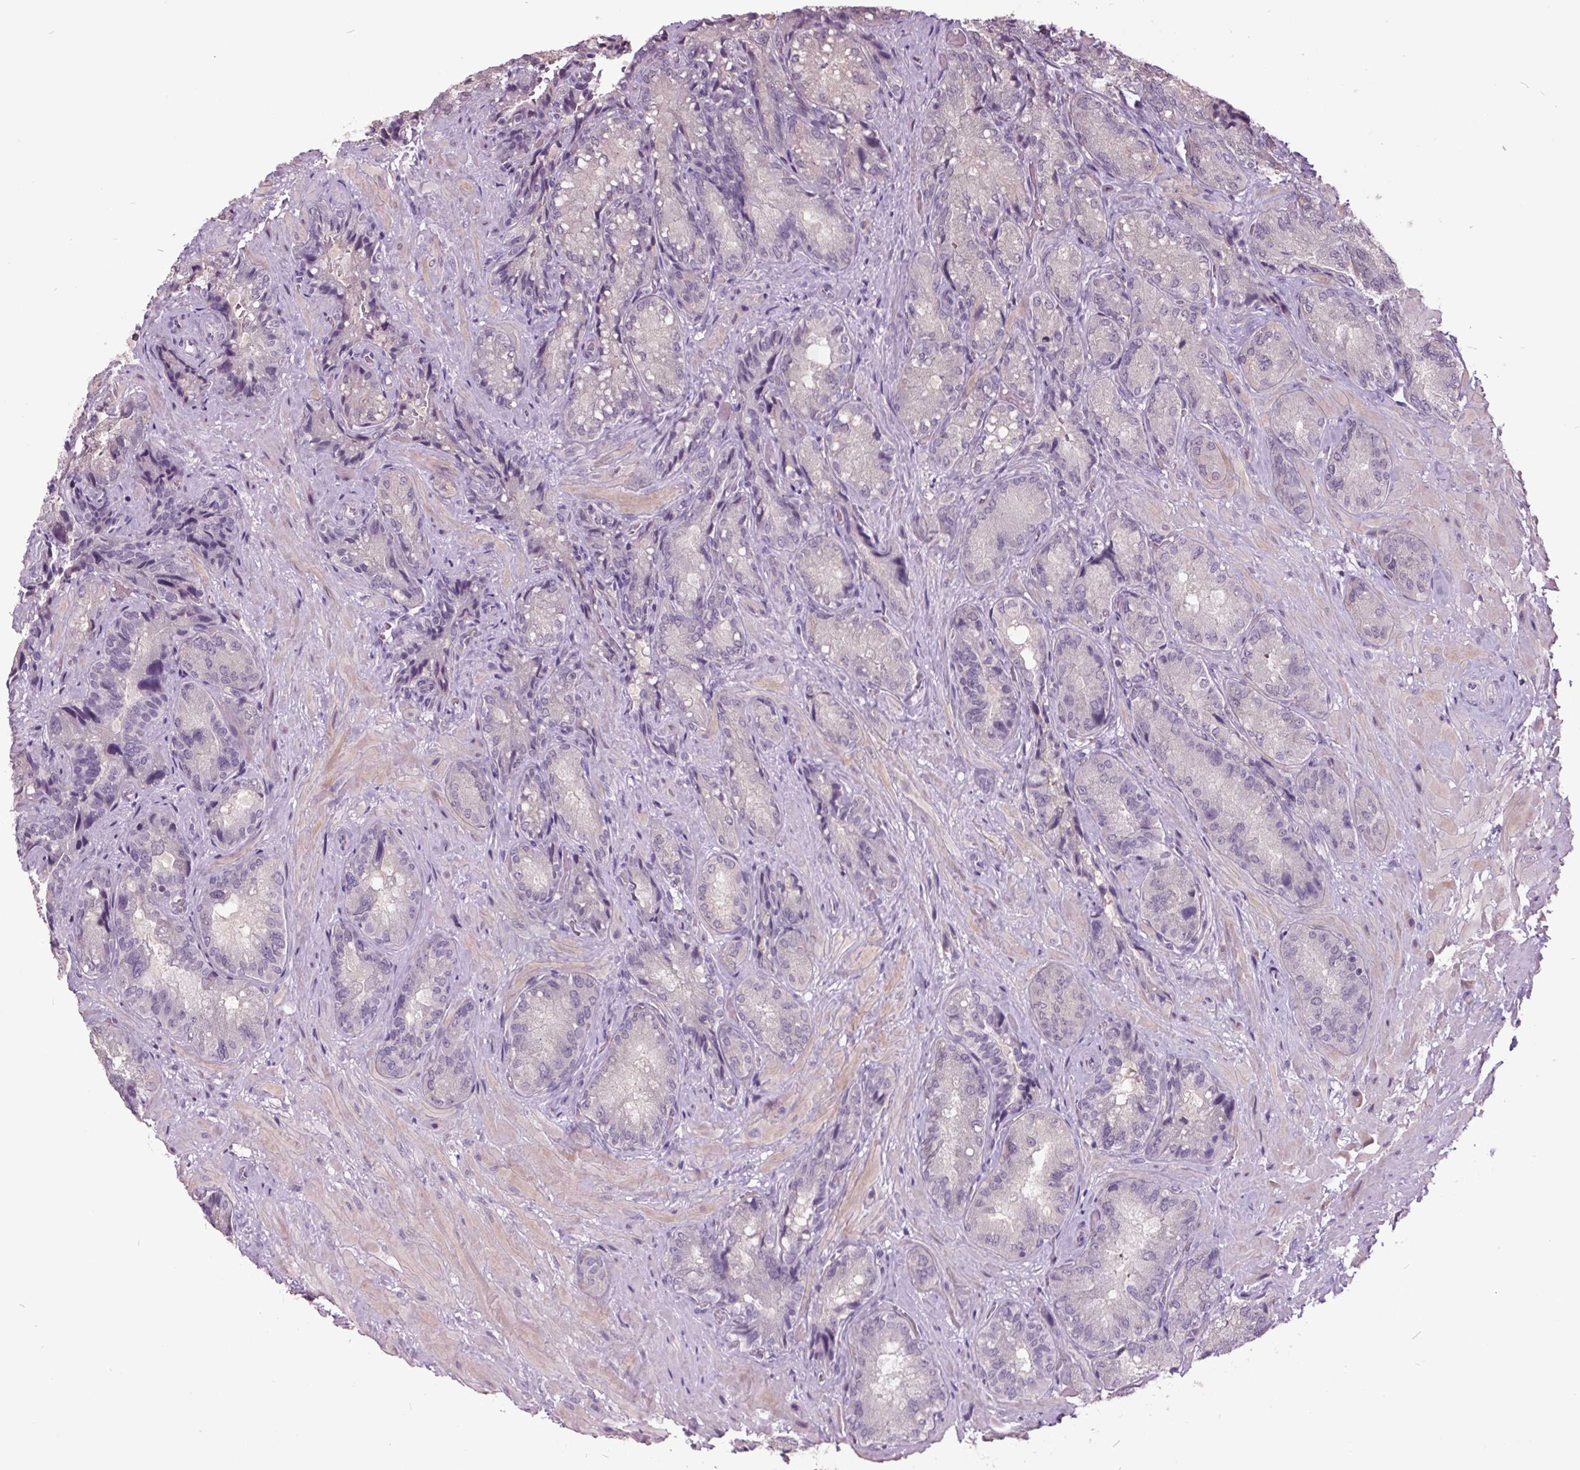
{"staining": {"intensity": "negative", "quantity": "none", "location": "none"}, "tissue": "seminal vesicle", "cell_type": "Glandular cells", "image_type": "normal", "snomed": [{"axis": "morphology", "description": "Normal tissue, NOS"}, {"axis": "topography", "description": "Seminal veicle"}], "caption": "An immunohistochemistry image of unremarkable seminal vesicle is shown. There is no staining in glandular cells of seminal vesicle.", "gene": "C2orf16", "patient": {"sex": "male", "age": 57}}